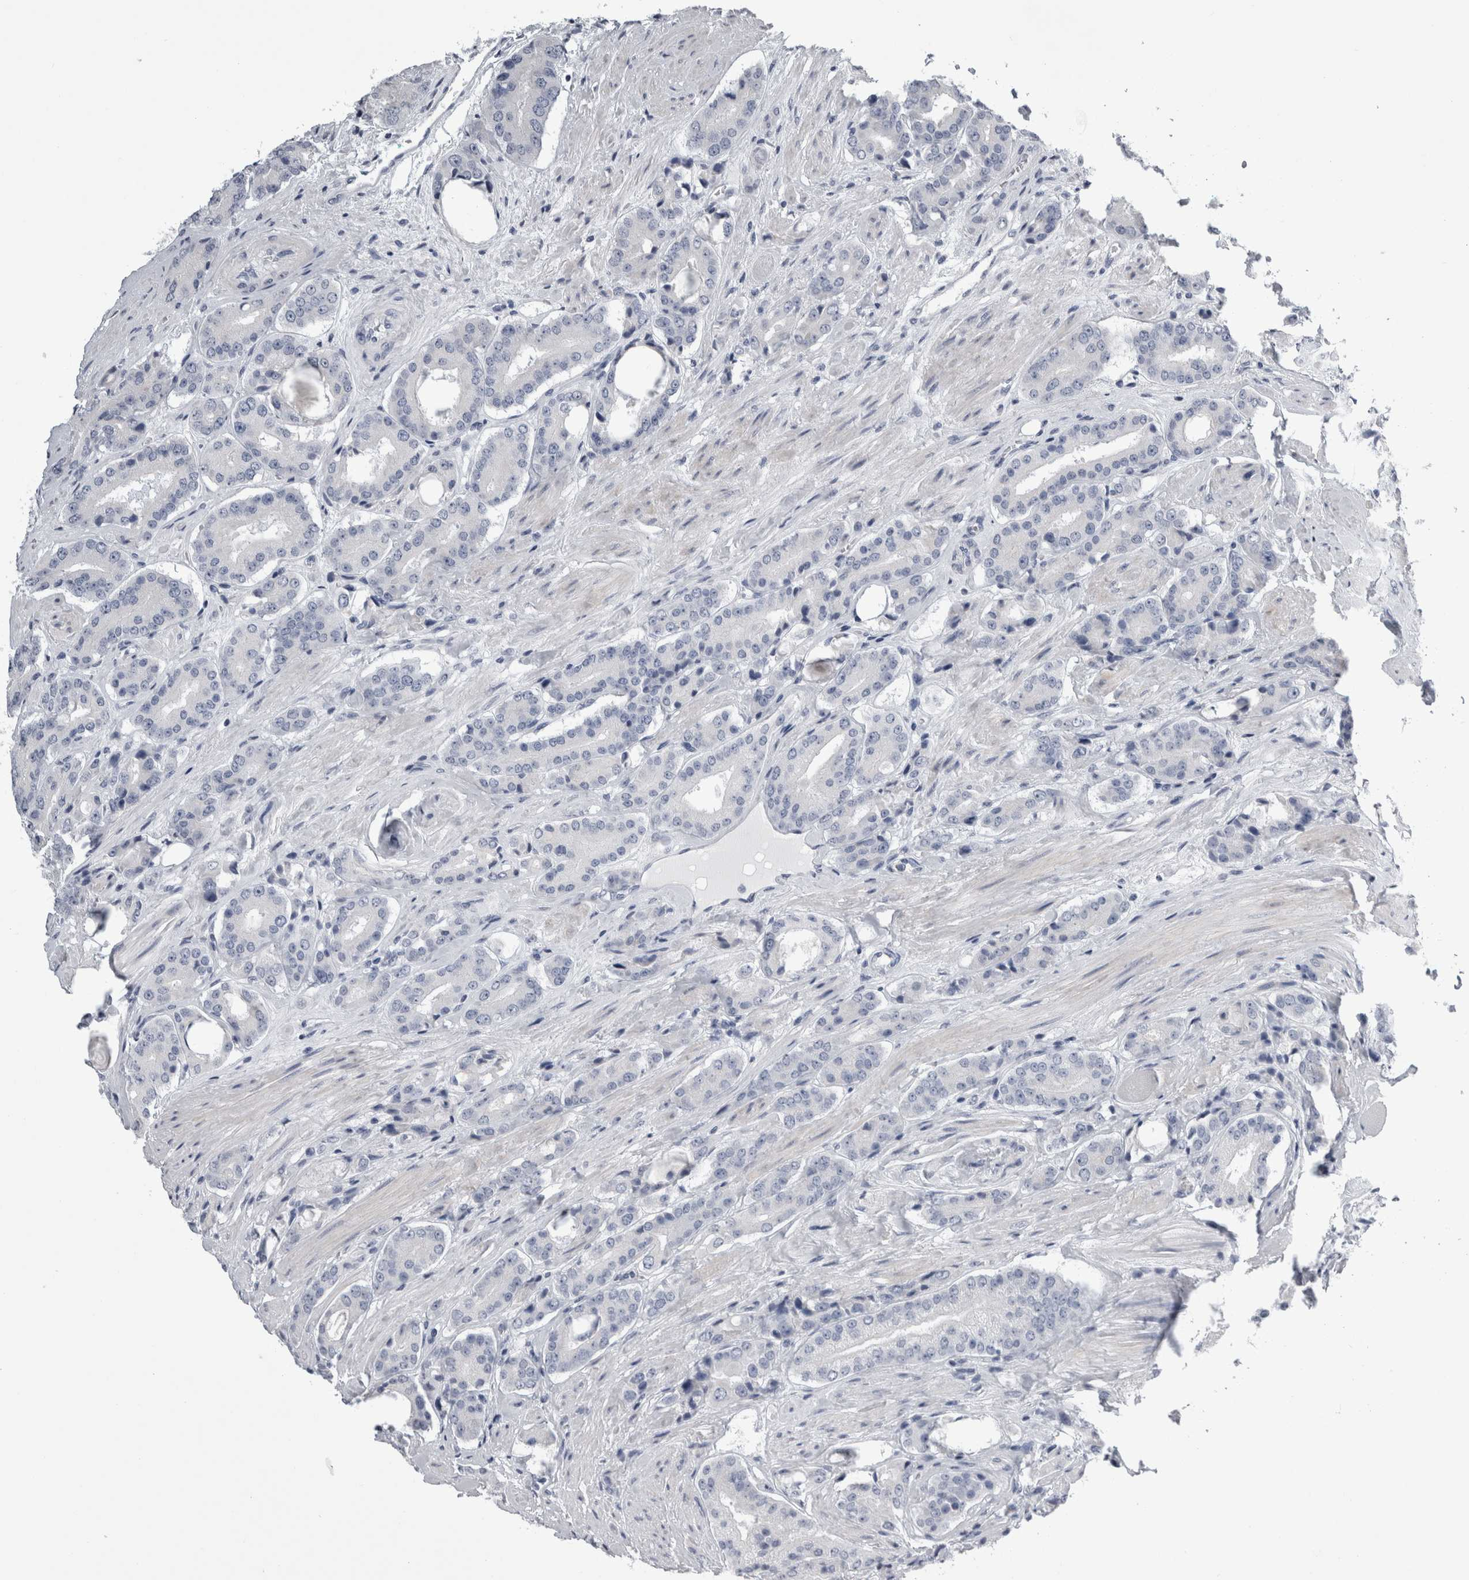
{"staining": {"intensity": "negative", "quantity": "none", "location": "none"}, "tissue": "prostate cancer", "cell_type": "Tumor cells", "image_type": "cancer", "snomed": [{"axis": "morphology", "description": "Adenocarcinoma, High grade"}, {"axis": "topography", "description": "Prostate"}], "caption": "Immunohistochemistry (IHC) histopathology image of neoplastic tissue: human high-grade adenocarcinoma (prostate) stained with DAB (3,3'-diaminobenzidine) displays no significant protein positivity in tumor cells.", "gene": "ALDH8A1", "patient": {"sex": "male", "age": 71}}